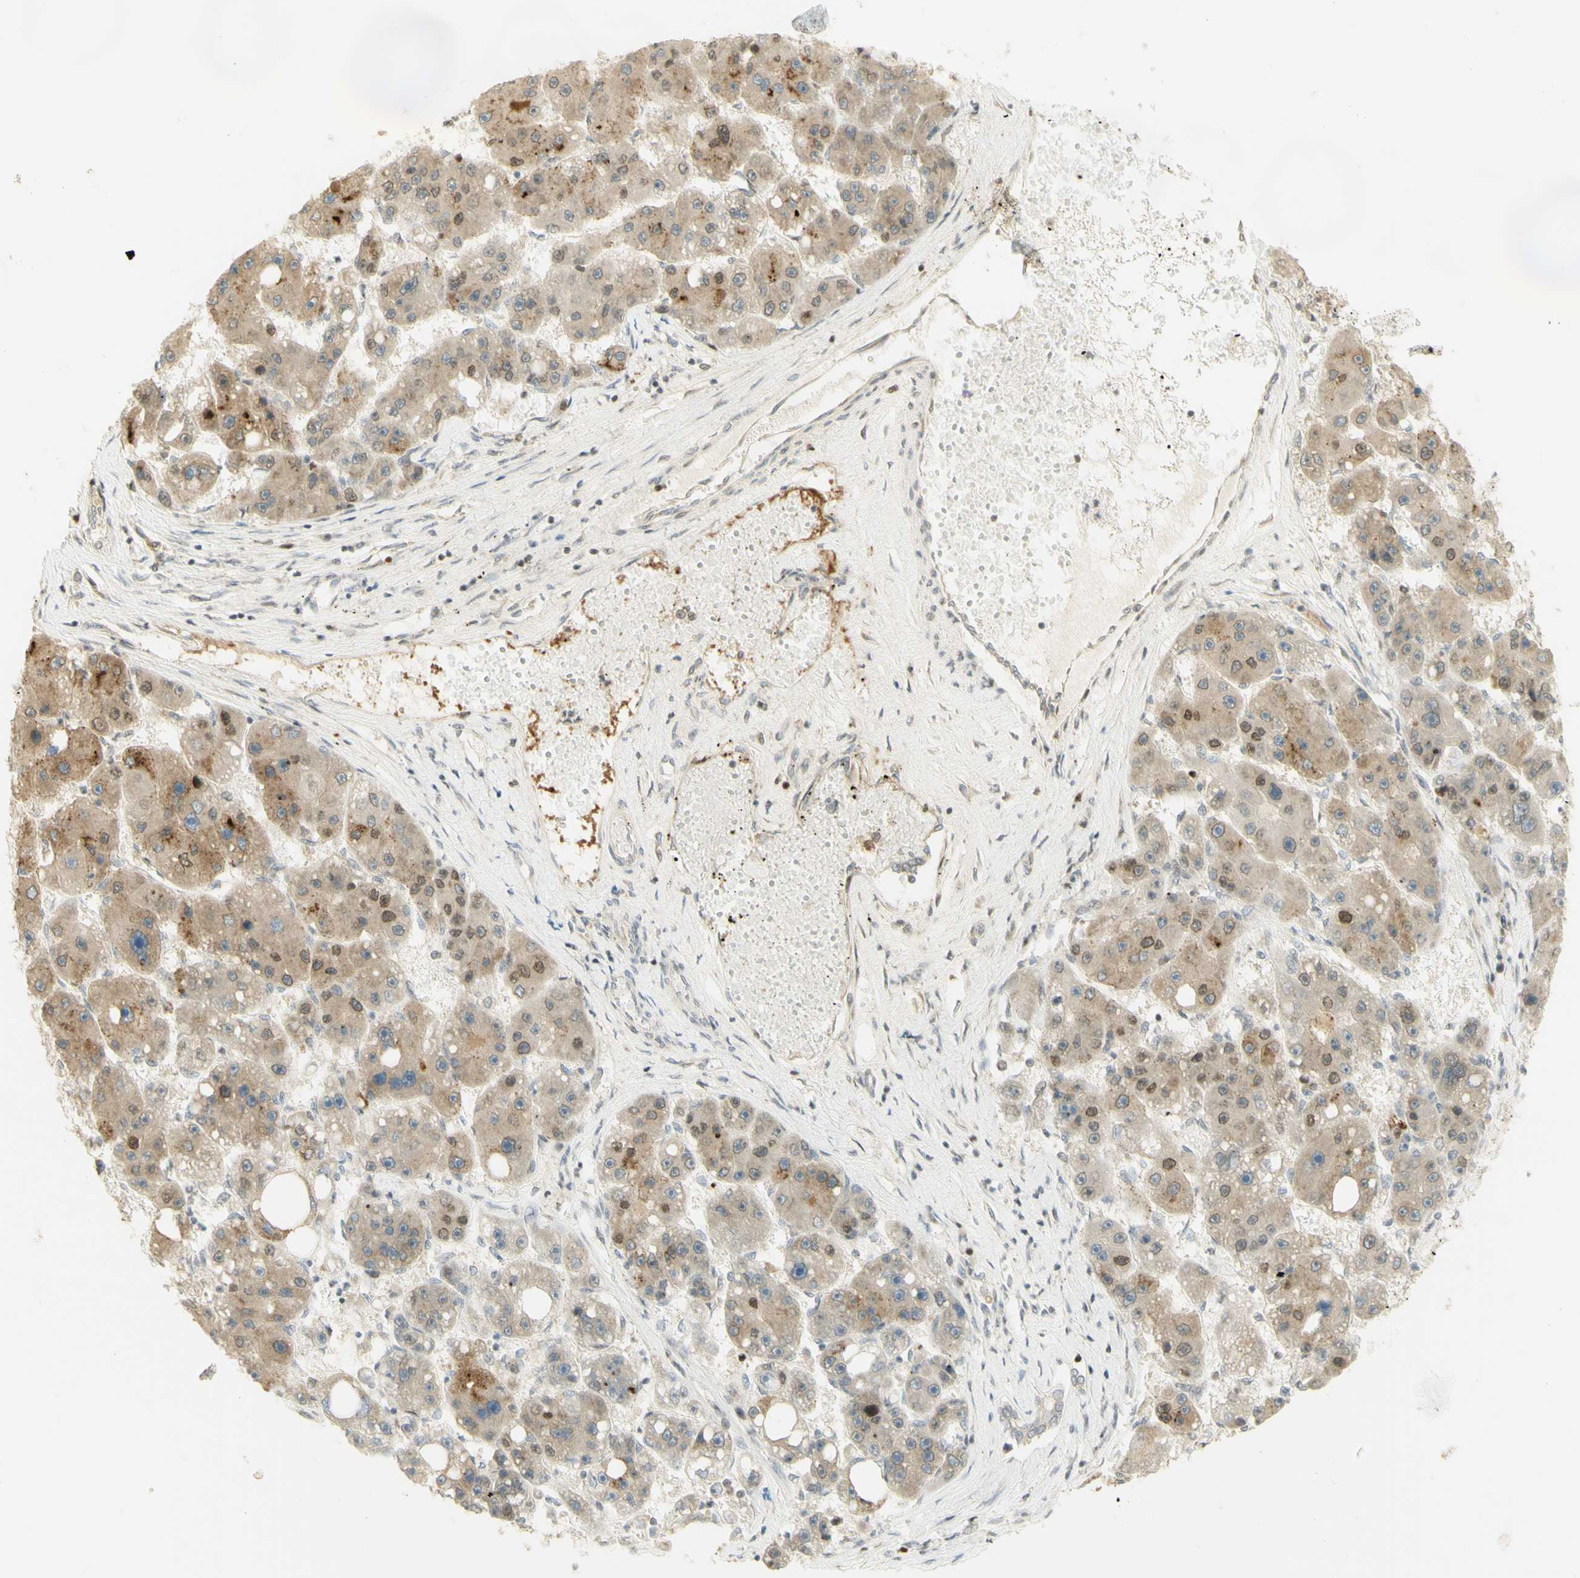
{"staining": {"intensity": "moderate", "quantity": ">75%", "location": "cytoplasmic/membranous,nuclear"}, "tissue": "liver cancer", "cell_type": "Tumor cells", "image_type": "cancer", "snomed": [{"axis": "morphology", "description": "Carcinoma, Hepatocellular, NOS"}, {"axis": "topography", "description": "Liver"}], "caption": "Immunohistochemistry (IHC) histopathology image of neoplastic tissue: human liver cancer stained using IHC demonstrates medium levels of moderate protein expression localized specifically in the cytoplasmic/membranous and nuclear of tumor cells, appearing as a cytoplasmic/membranous and nuclear brown color.", "gene": "KIF11", "patient": {"sex": "female", "age": 61}}